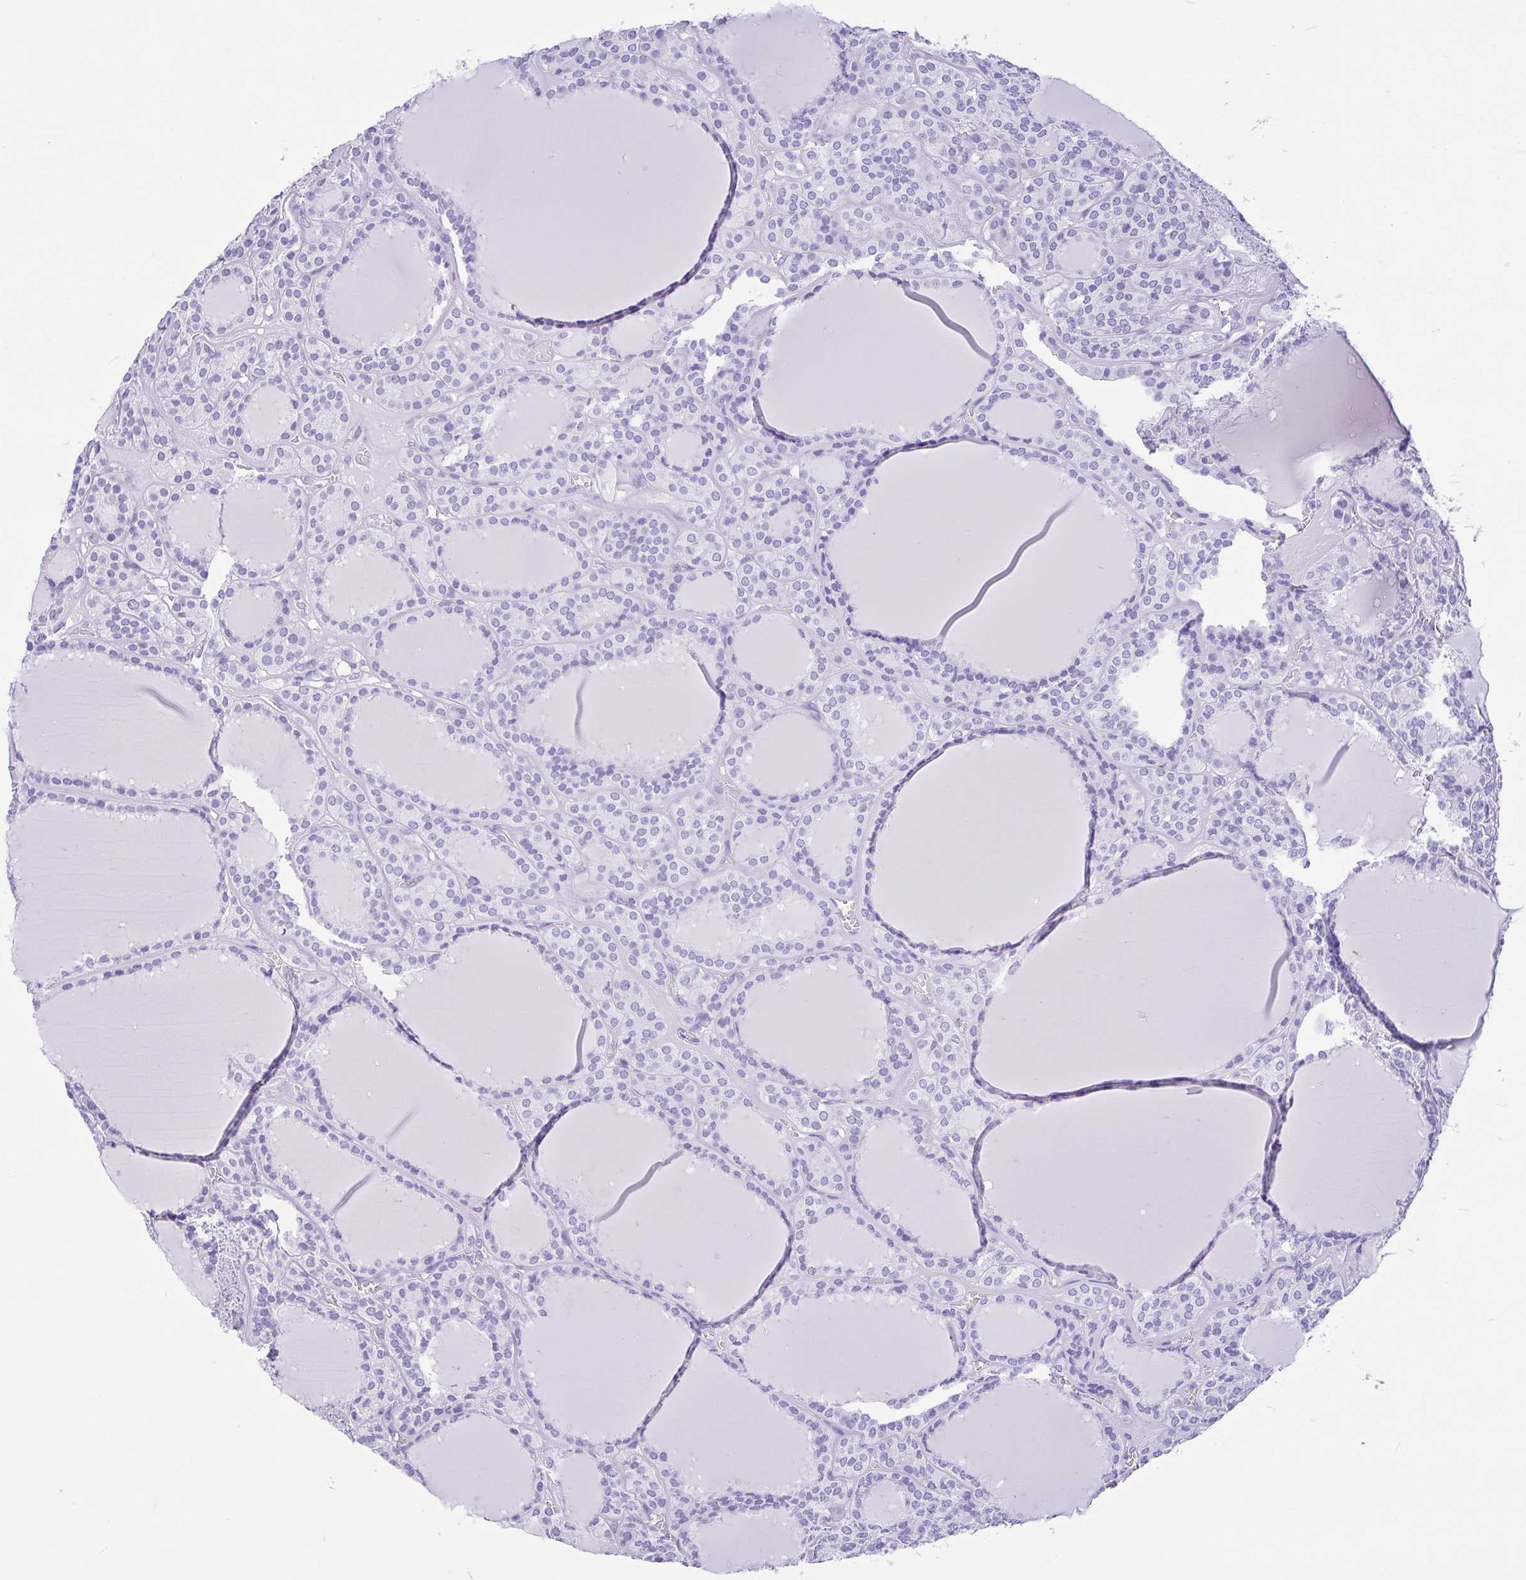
{"staining": {"intensity": "negative", "quantity": "none", "location": "none"}, "tissue": "thyroid cancer", "cell_type": "Tumor cells", "image_type": "cancer", "snomed": [{"axis": "morphology", "description": "Follicular adenoma carcinoma, NOS"}, {"axis": "topography", "description": "Thyroid gland"}], "caption": "High power microscopy image of an immunohistochemistry (IHC) image of thyroid cancer, revealing no significant positivity in tumor cells.", "gene": "OR4N4", "patient": {"sex": "female", "age": 63}}